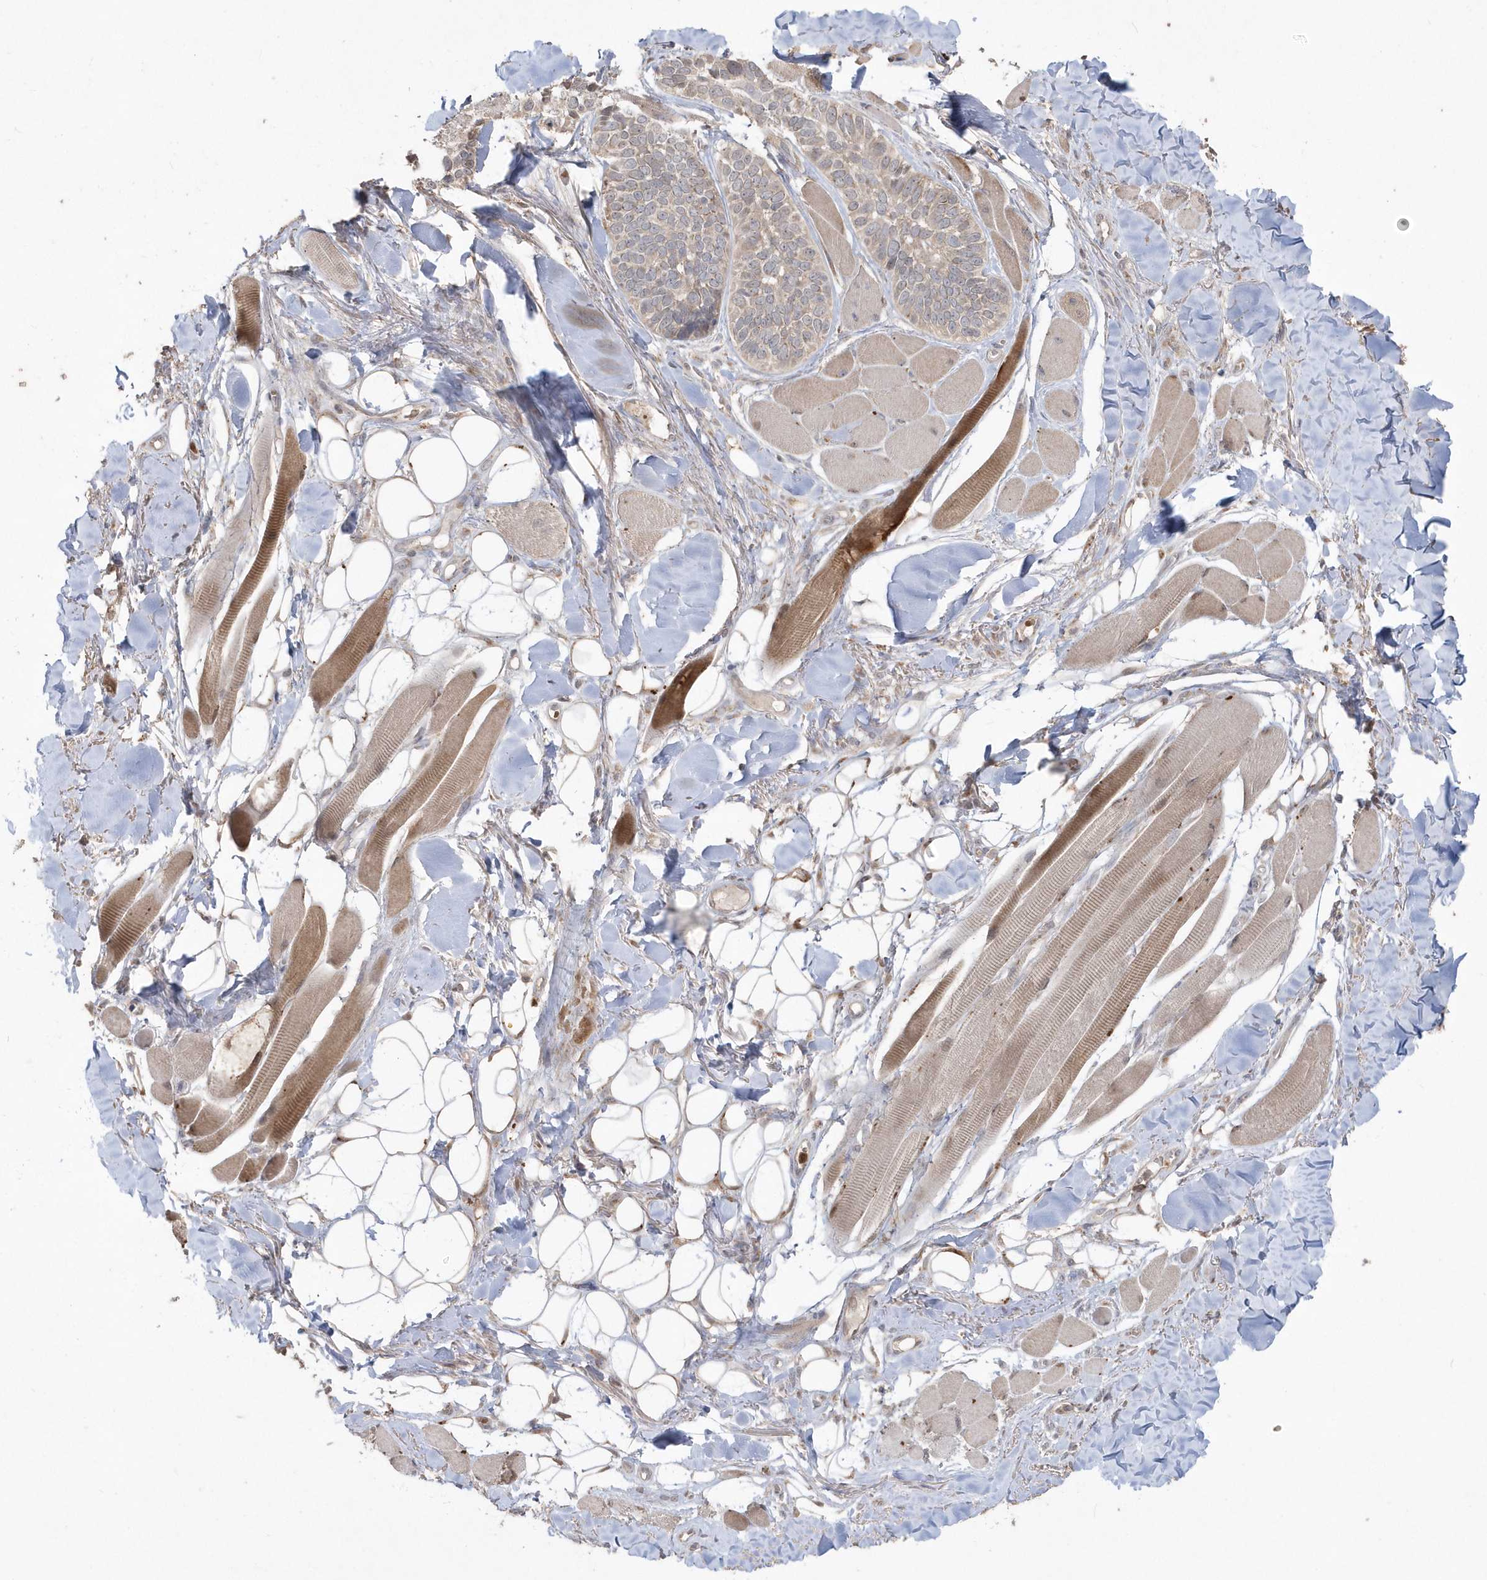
{"staining": {"intensity": "weak", "quantity": "25%-75%", "location": "cytoplasmic/membranous"}, "tissue": "skin cancer", "cell_type": "Tumor cells", "image_type": "cancer", "snomed": [{"axis": "morphology", "description": "Basal cell carcinoma"}, {"axis": "topography", "description": "Skin"}], "caption": "This histopathology image demonstrates immunohistochemistry staining of basal cell carcinoma (skin), with low weak cytoplasmic/membranous staining in approximately 25%-75% of tumor cells.", "gene": "GEMIN6", "patient": {"sex": "male", "age": 62}}